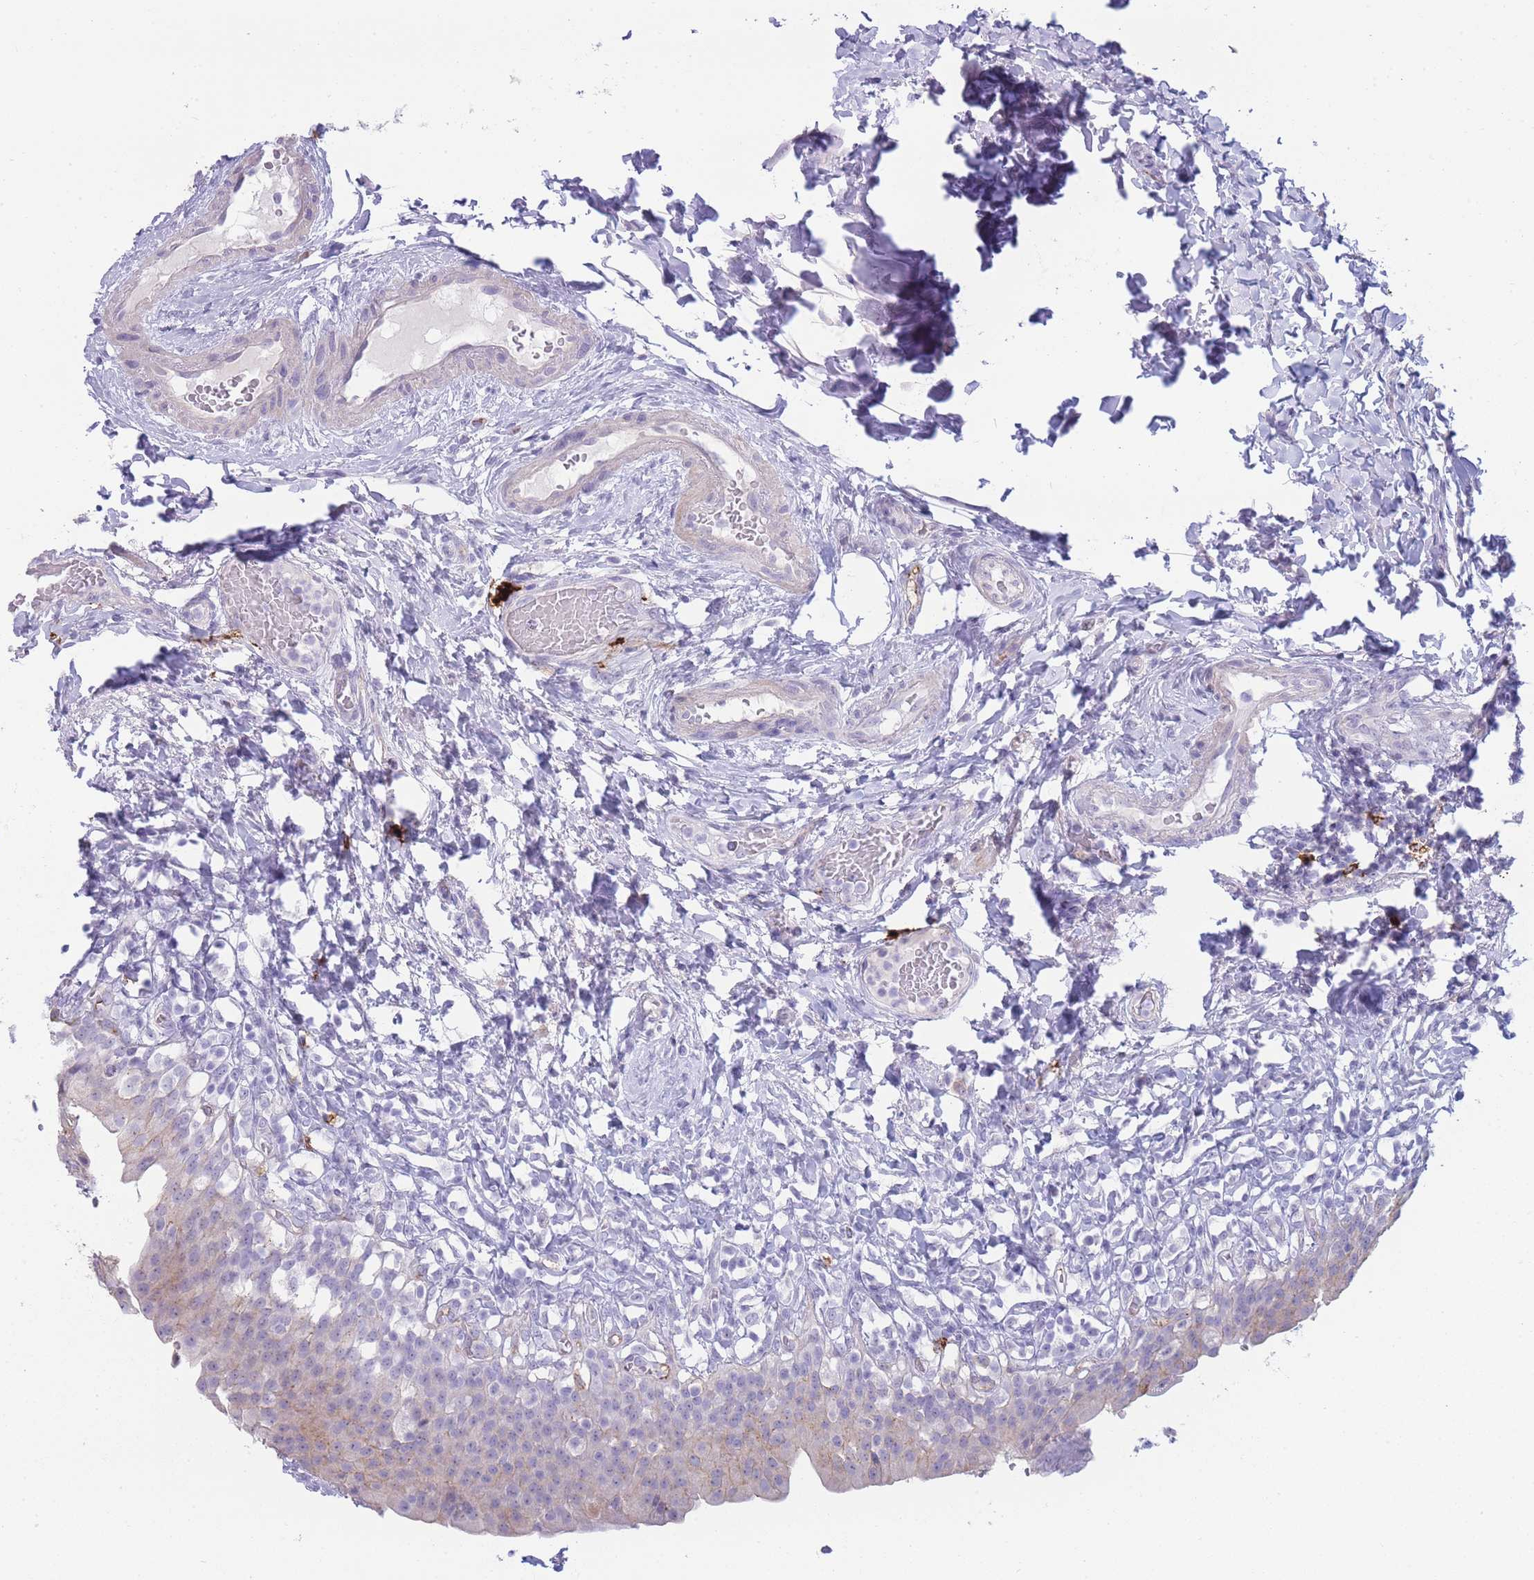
{"staining": {"intensity": "weak", "quantity": "<25%", "location": "cytoplasmic/membranous"}, "tissue": "urinary bladder", "cell_type": "Urothelial cells", "image_type": "normal", "snomed": [{"axis": "morphology", "description": "Normal tissue, NOS"}, {"axis": "morphology", "description": "Inflammation, NOS"}, {"axis": "topography", "description": "Urinary bladder"}], "caption": "Immunohistochemistry photomicrograph of unremarkable urinary bladder: urinary bladder stained with DAB reveals no significant protein staining in urothelial cells. (DAB (3,3'-diaminobenzidine) immunohistochemistry, high magnification).", "gene": "UTP14A", "patient": {"sex": "male", "age": 64}}